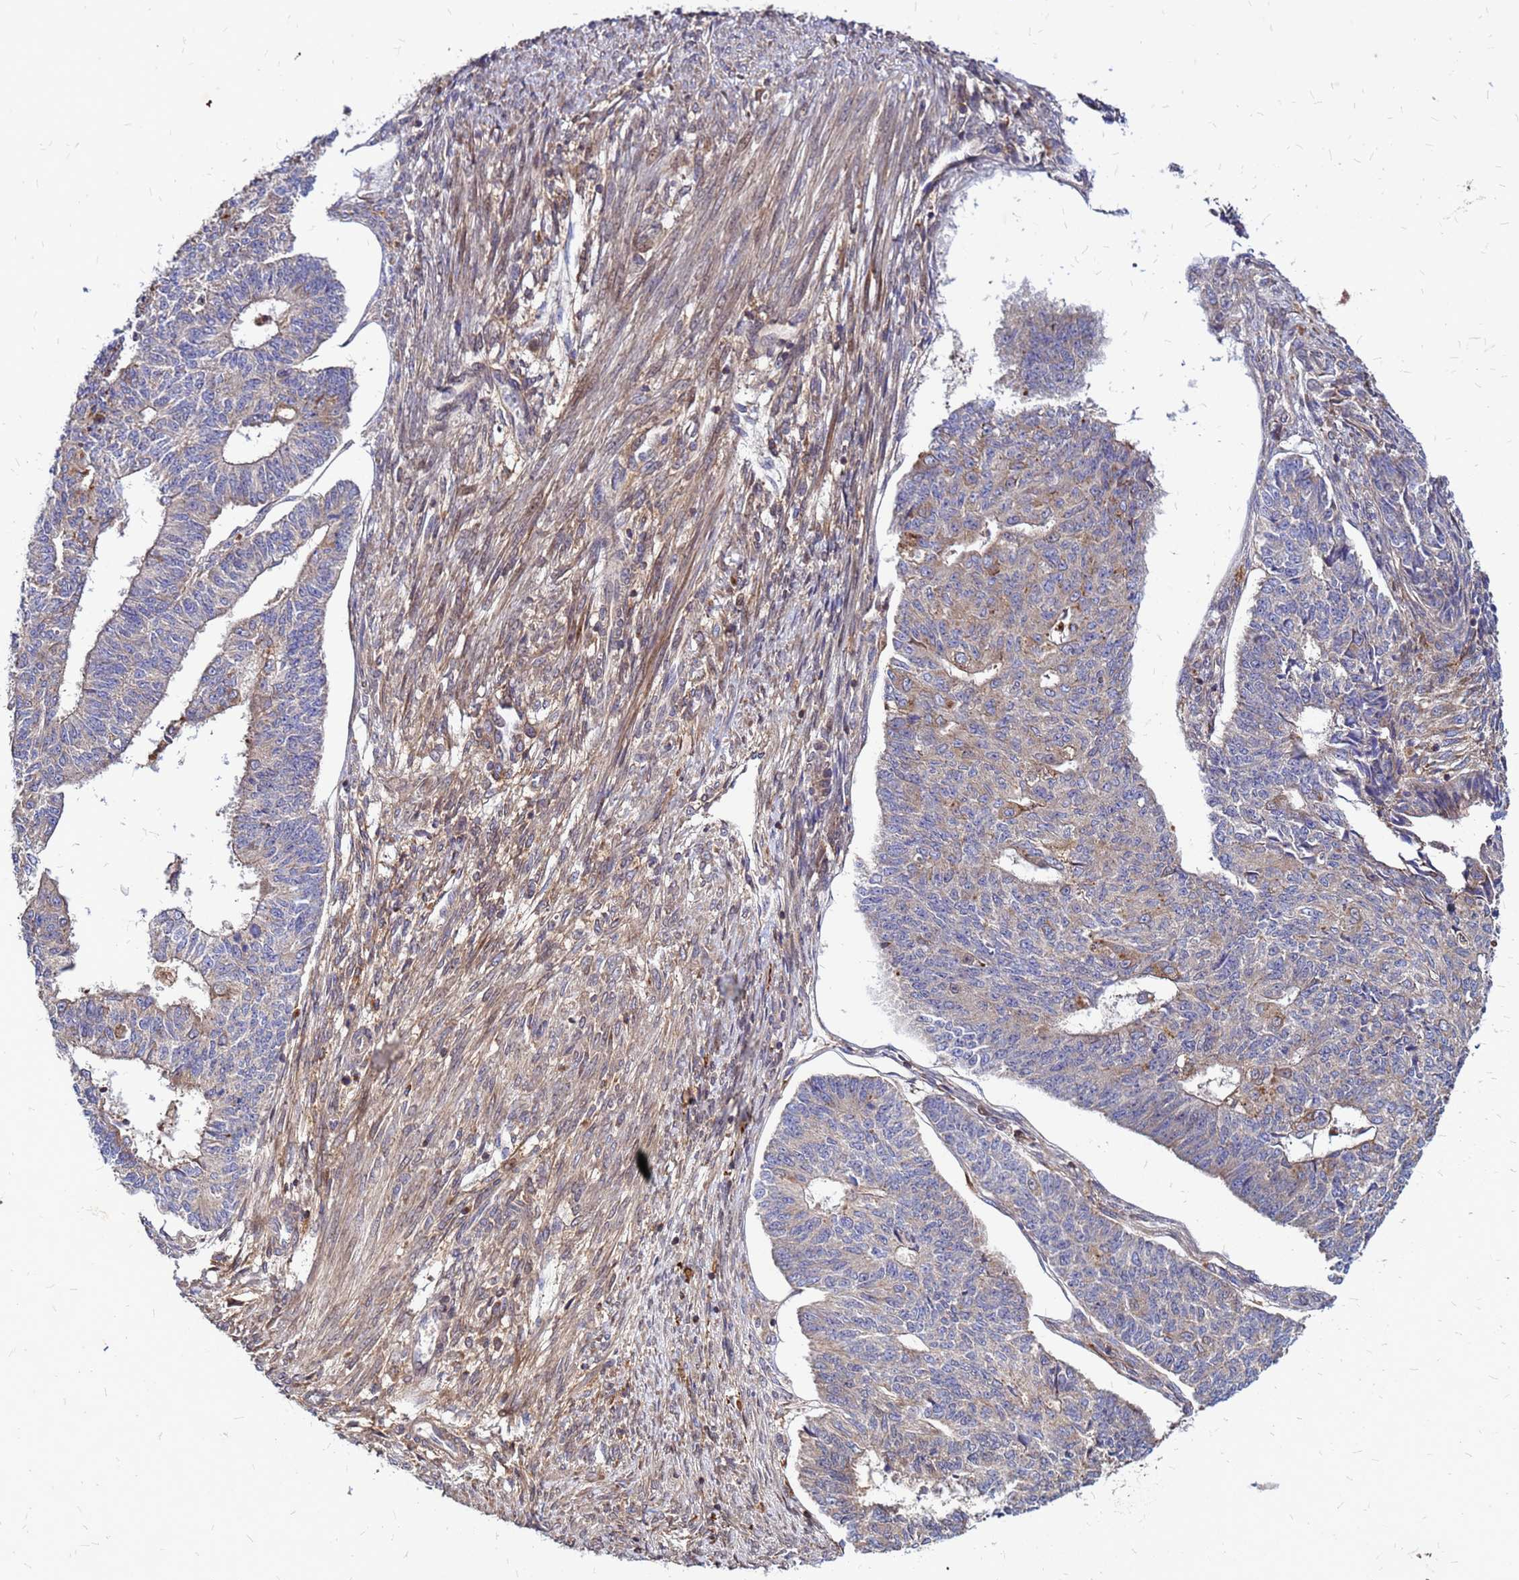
{"staining": {"intensity": "weak", "quantity": "<25%", "location": "cytoplasmic/membranous"}, "tissue": "endometrial cancer", "cell_type": "Tumor cells", "image_type": "cancer", "snomed": [{"axis": "morphology", "description": "Adenocarcinoma, NOS"}, {"axis": "topography", "description": "Endometrium"}], "caption": "This is a image of immunohistochemistry (IHC) staining of endometrial cancer (adenocarcinoma), which shows no expression in tumor cells.", "gene": "CYBC1", "patient": {"sex": "female", "age": 32}}